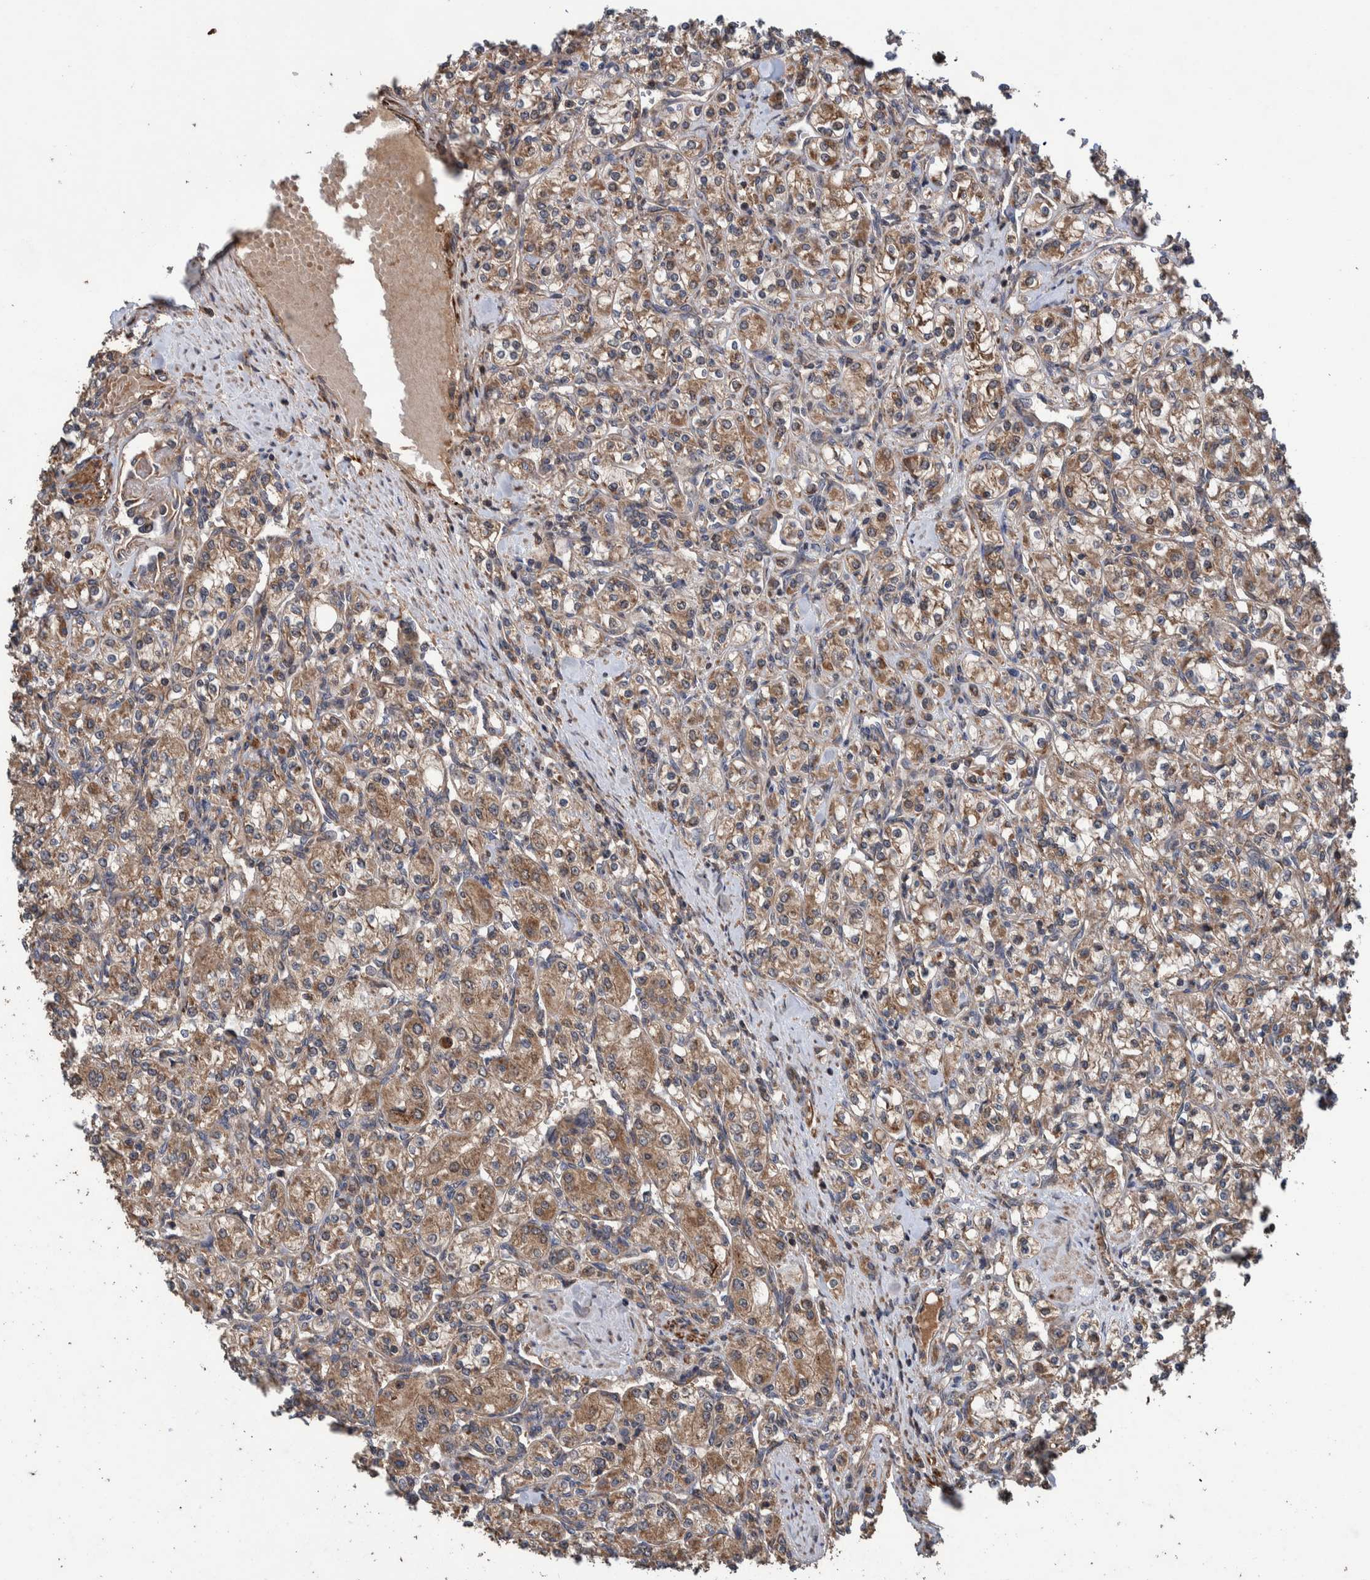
{"staining": {"intensity": "moderate", "quantity": ">75%", "location": "cytoplasmic/membranous"}, "tissue": "renal cancer", "cell_type": "Tumor cells", "image_type": "cancer", "snomed": [{"axis": "morphology", "description": "Adenocarcinoma, NOS"}, {"axis": "topography", "description": "Kidney"}], "caption": "The immunohistochemical stain labels moderate cytoplasmic/membranous positivity in tumor cells of renal cancer (adenocarcinoma) tissue.", "gene": "TRIM16", "patient": {"sex": "male", "age": 77}}